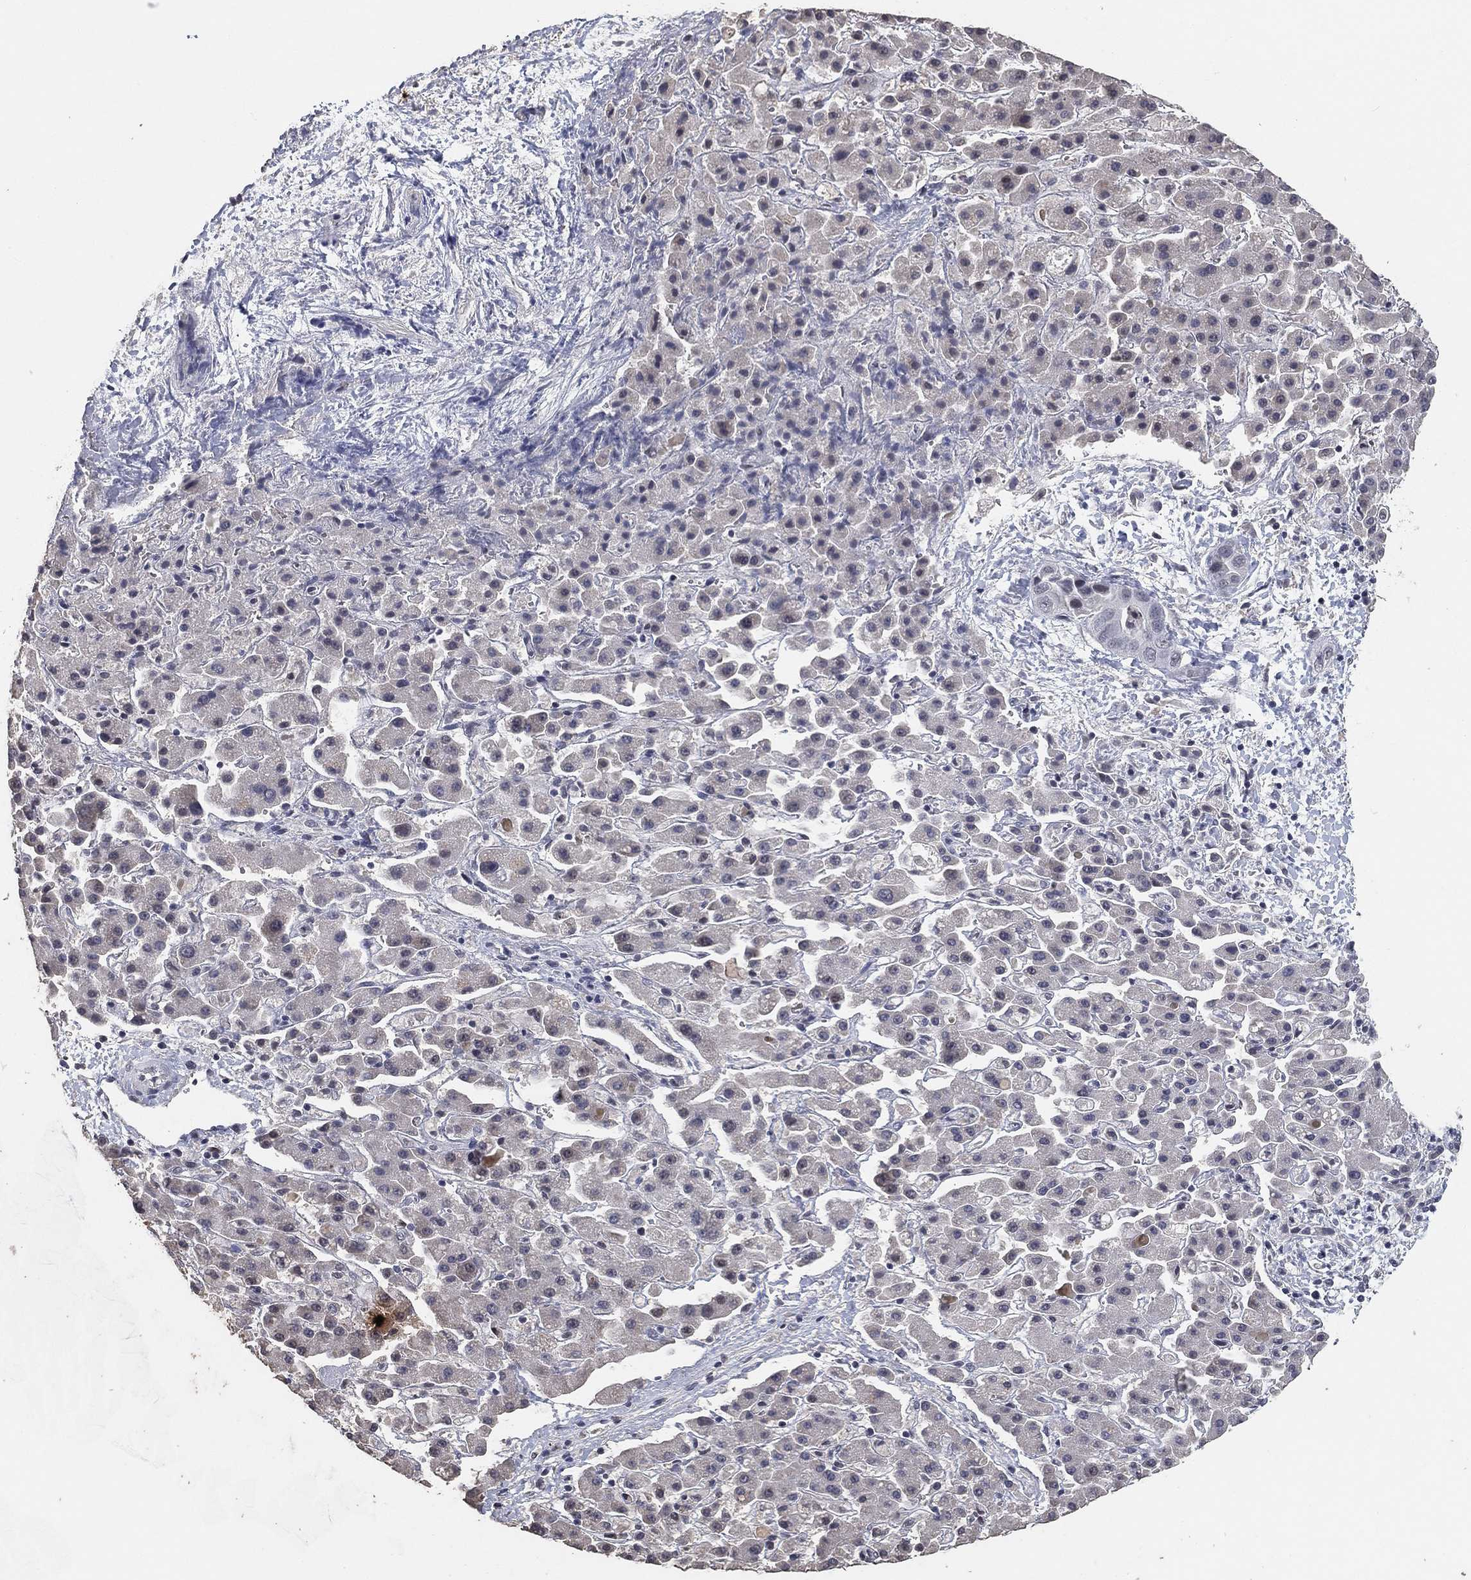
{"staining": {"intensity": "negative", "quantity": "none", "location": "none"}, "tissue": "liver cancer", "cell_type": "Tumor cells", "image_type": "cancer", "snomed": [{"axis": "morphology", "description": "Cholangiocarcinoma"}, {"axis": "topography", "description": "Liver"}], "caption": "Tumor cells are negative for protein expression in human liver cancer (cholangiocarcinoma).", "gene": "DSG1", "patient": {"sex": "female", "age": 52}}